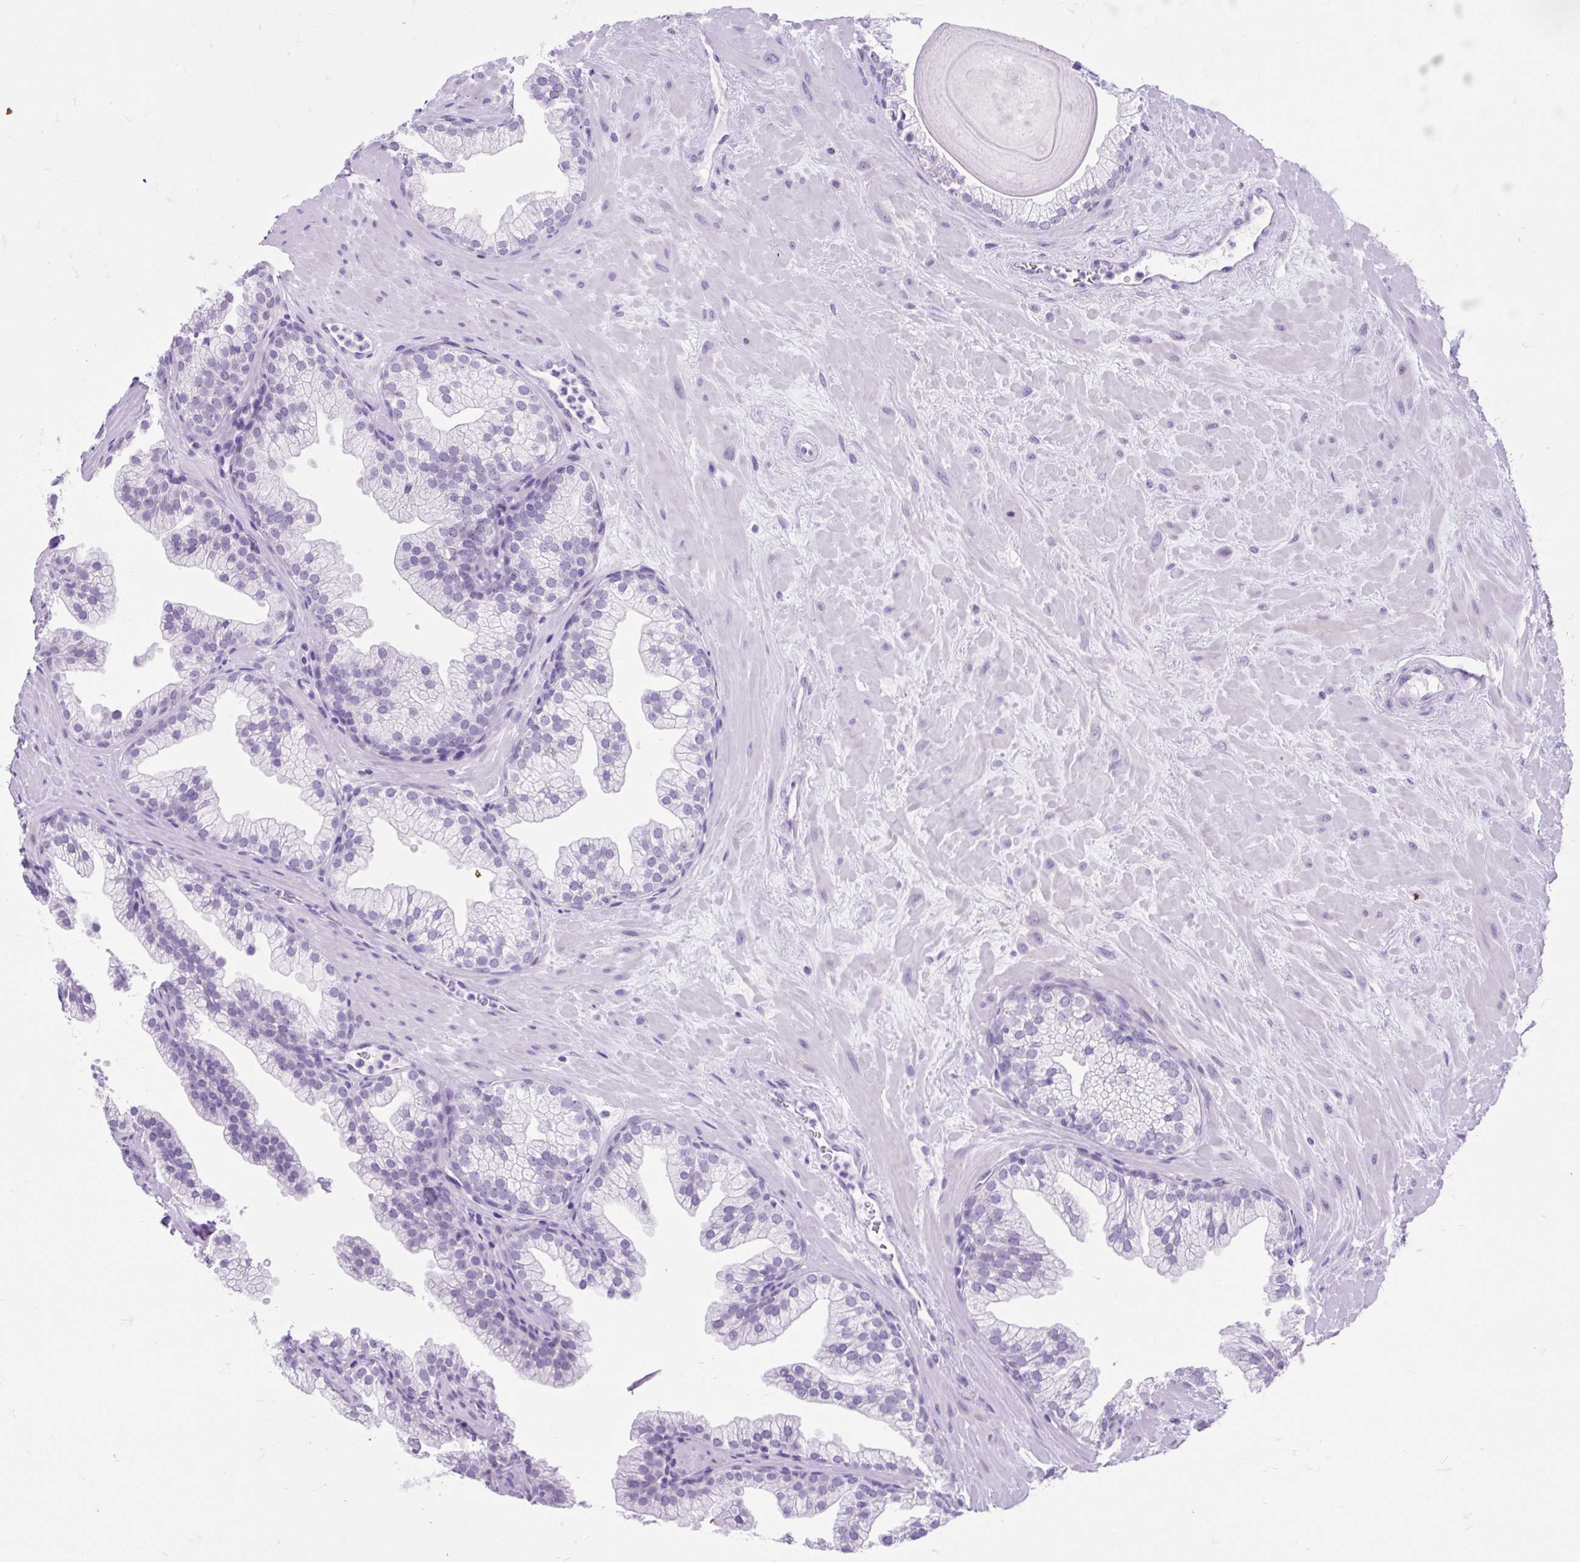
{"staining": {"intensity": "negative", "quantity": "none", "location": "none"}, "tissue": "prostate", "cell_type": "Glandular cells", "image_type": "normal", "snomed": [{"axis": "morphology", "description": "Normal tissue, NOS"}, {"axis": "topography", "description": "Prostate"}, {"axis": "topography", "description": "Peripheral nerve tissue"}], "caption": "High power microscopy micrograph of an immunohistochemistry image of unremarkable prostate, revealing no significant expression in glandular cells. (DAB (3,3'-diaminobenzidine) IHC with hematoxylin counter stain).", "gene": "SCGB1A1", "patient": {"sex": "male", "age": 61}}